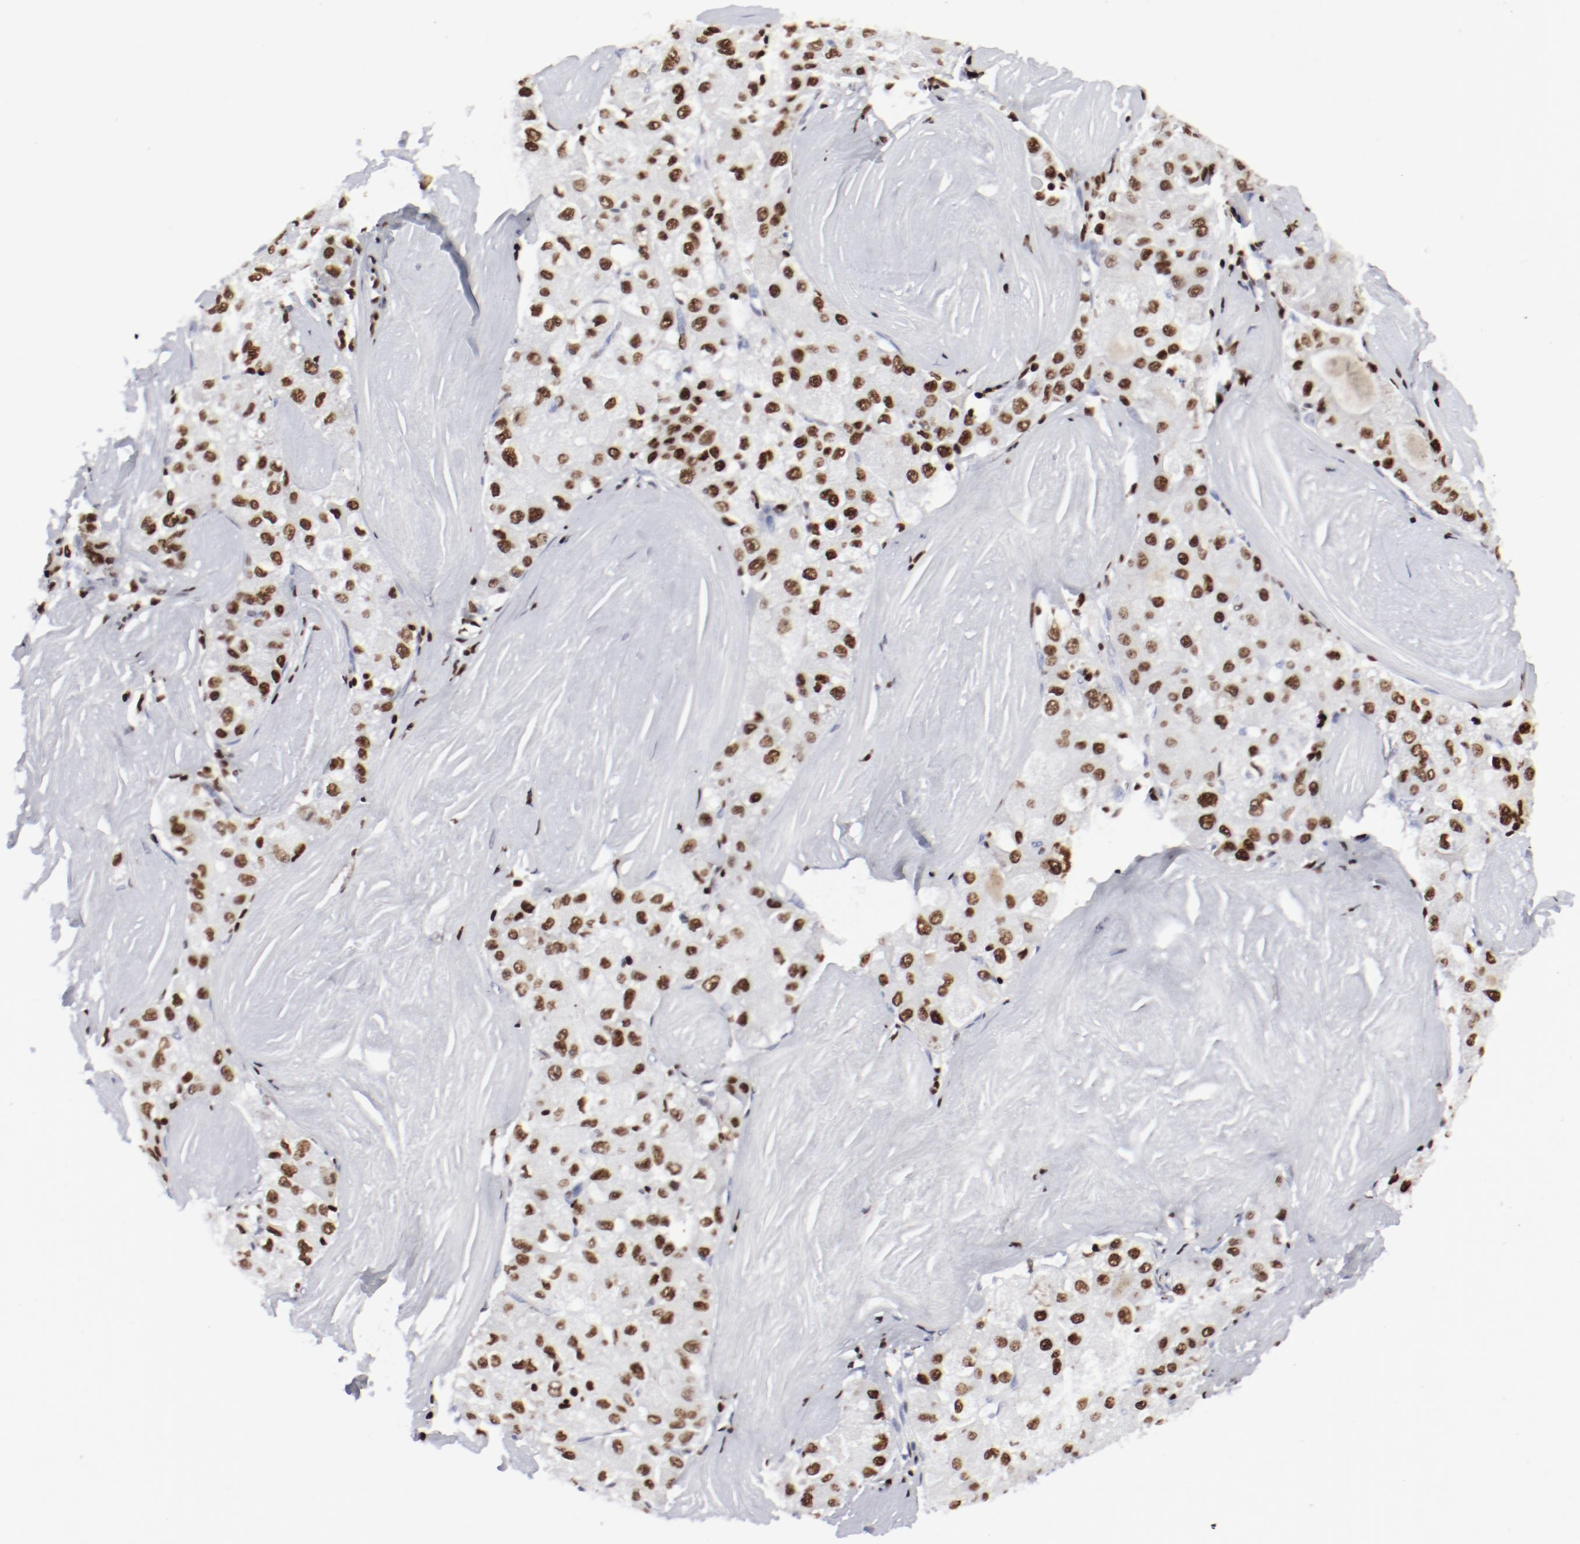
{"staining": {"intensity": "strong", "quantity": ">75%", "location": "nuclear"}, "tissue": "liver cancer", "cell_type": "Tumor cells", "image_type": "cancer", "snomed": [{"axis": "morphology", "description": "Carcinoma, Hepatocellular, NOS"}, {"axis": "topography", "description": "Liver"}], "caption": "Liver hepatocellular carcinoma tissue exhibits strong nuclear staining in approximately >75% of tumor cells The staining is performed using DAB (3,3'-diaminobenzidine) brown chromogen to label protein expression. The nuclei are counter-stained blue using hematoxylin.", "gene": "SMARCC2", "patient": {"sex": "male", "age": 80}}